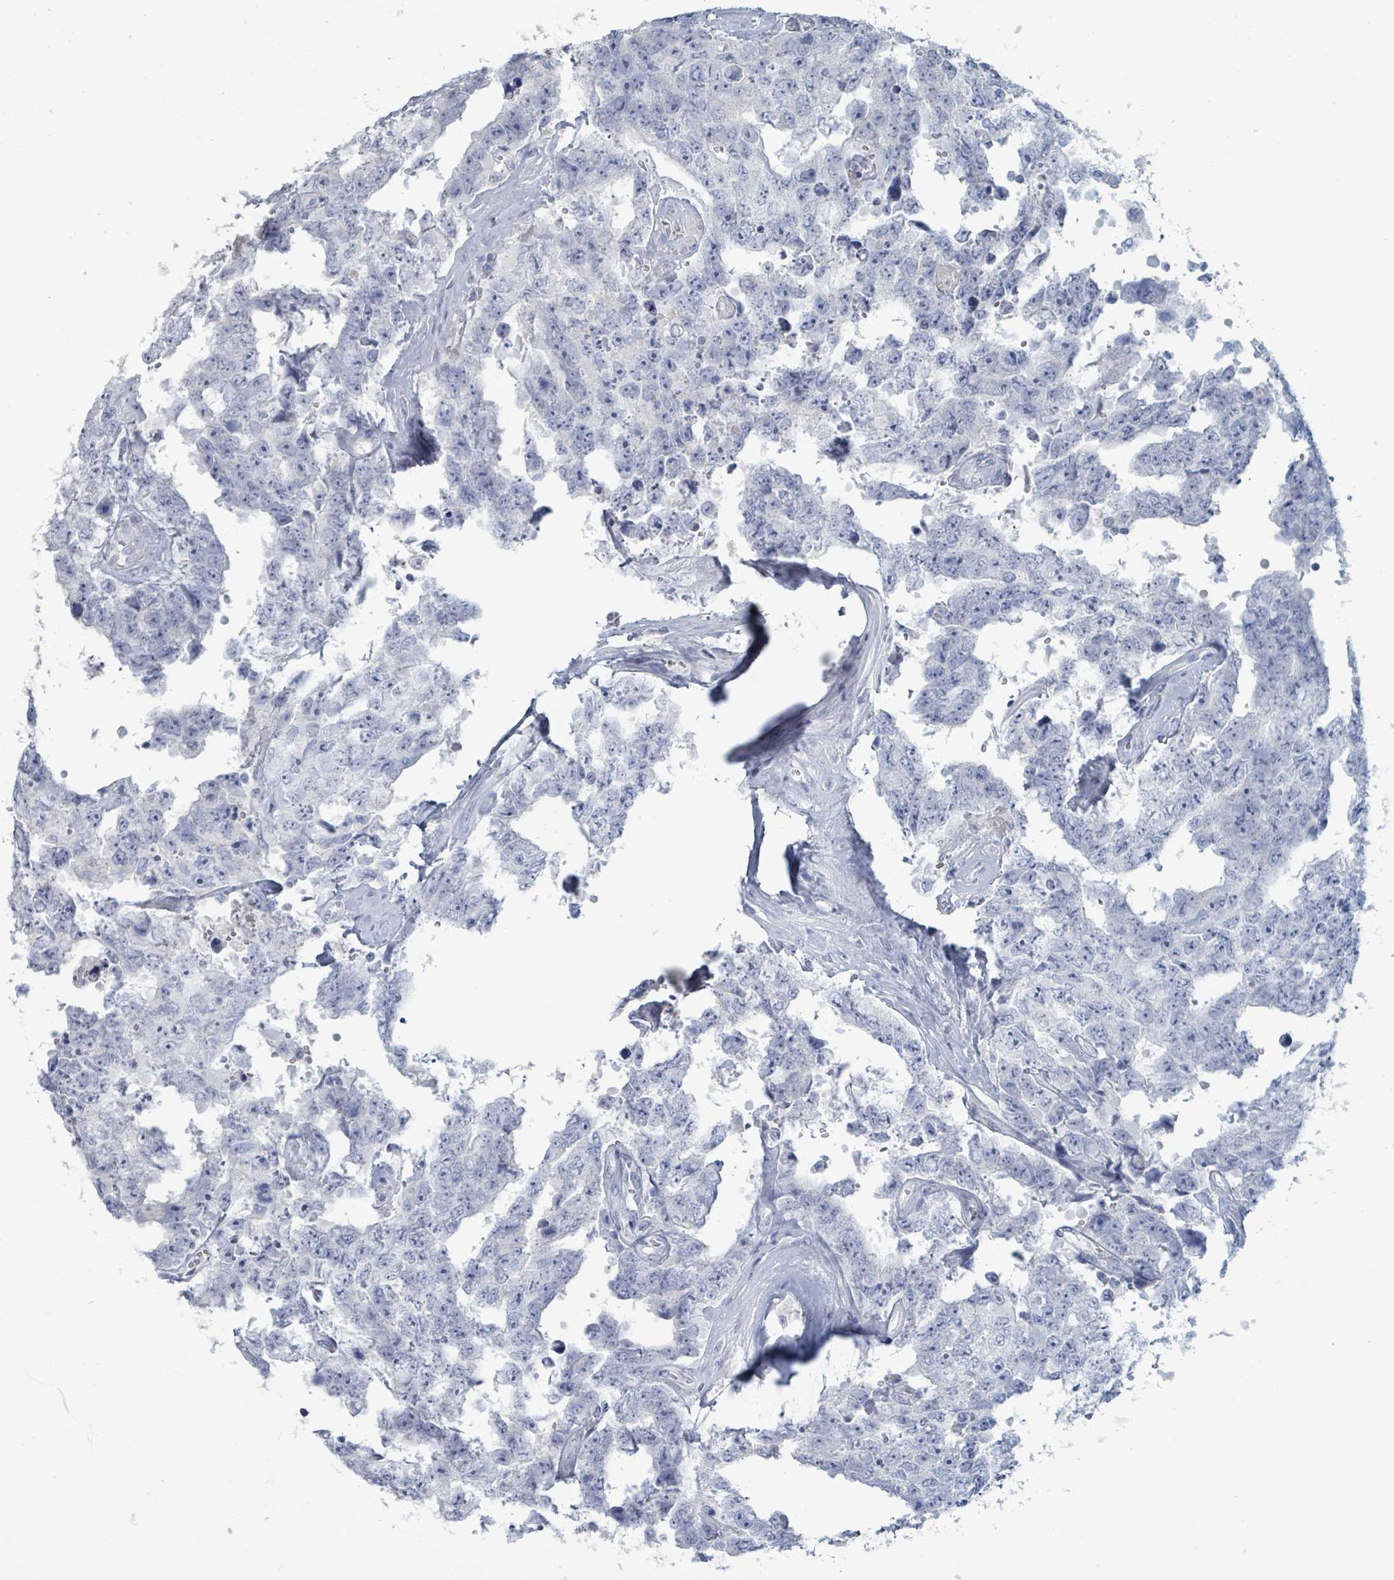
{"staining": {"intensity": "negative", "quantity": "none", "location": "none"}, "tissue": "testis cancer", "cell_type": "Tumor cells", "image_type": "cancer", "snomed": [{"axis": "morphology", "description": "Normal tissue, NOS"}, {"axis": "morphology", "description": "Carcinoma, Embryonal, NOS"}, {"axis": "topography", "description": "Testis"}, {"axis": "topography", "description": "Epididymis"}], "caption": "IHC image of neoplastic tissue: testis cancer stained with DAB demonstrates no significant protein expression in tumor cells. Brightfield microscopy of immunohistochemistry (IHC) stained with DAB (brown) and hematoxylin (blue), captured at high magnification.", "gene": "VPS13D", "patient": {"sex": "male", "age": 25}}